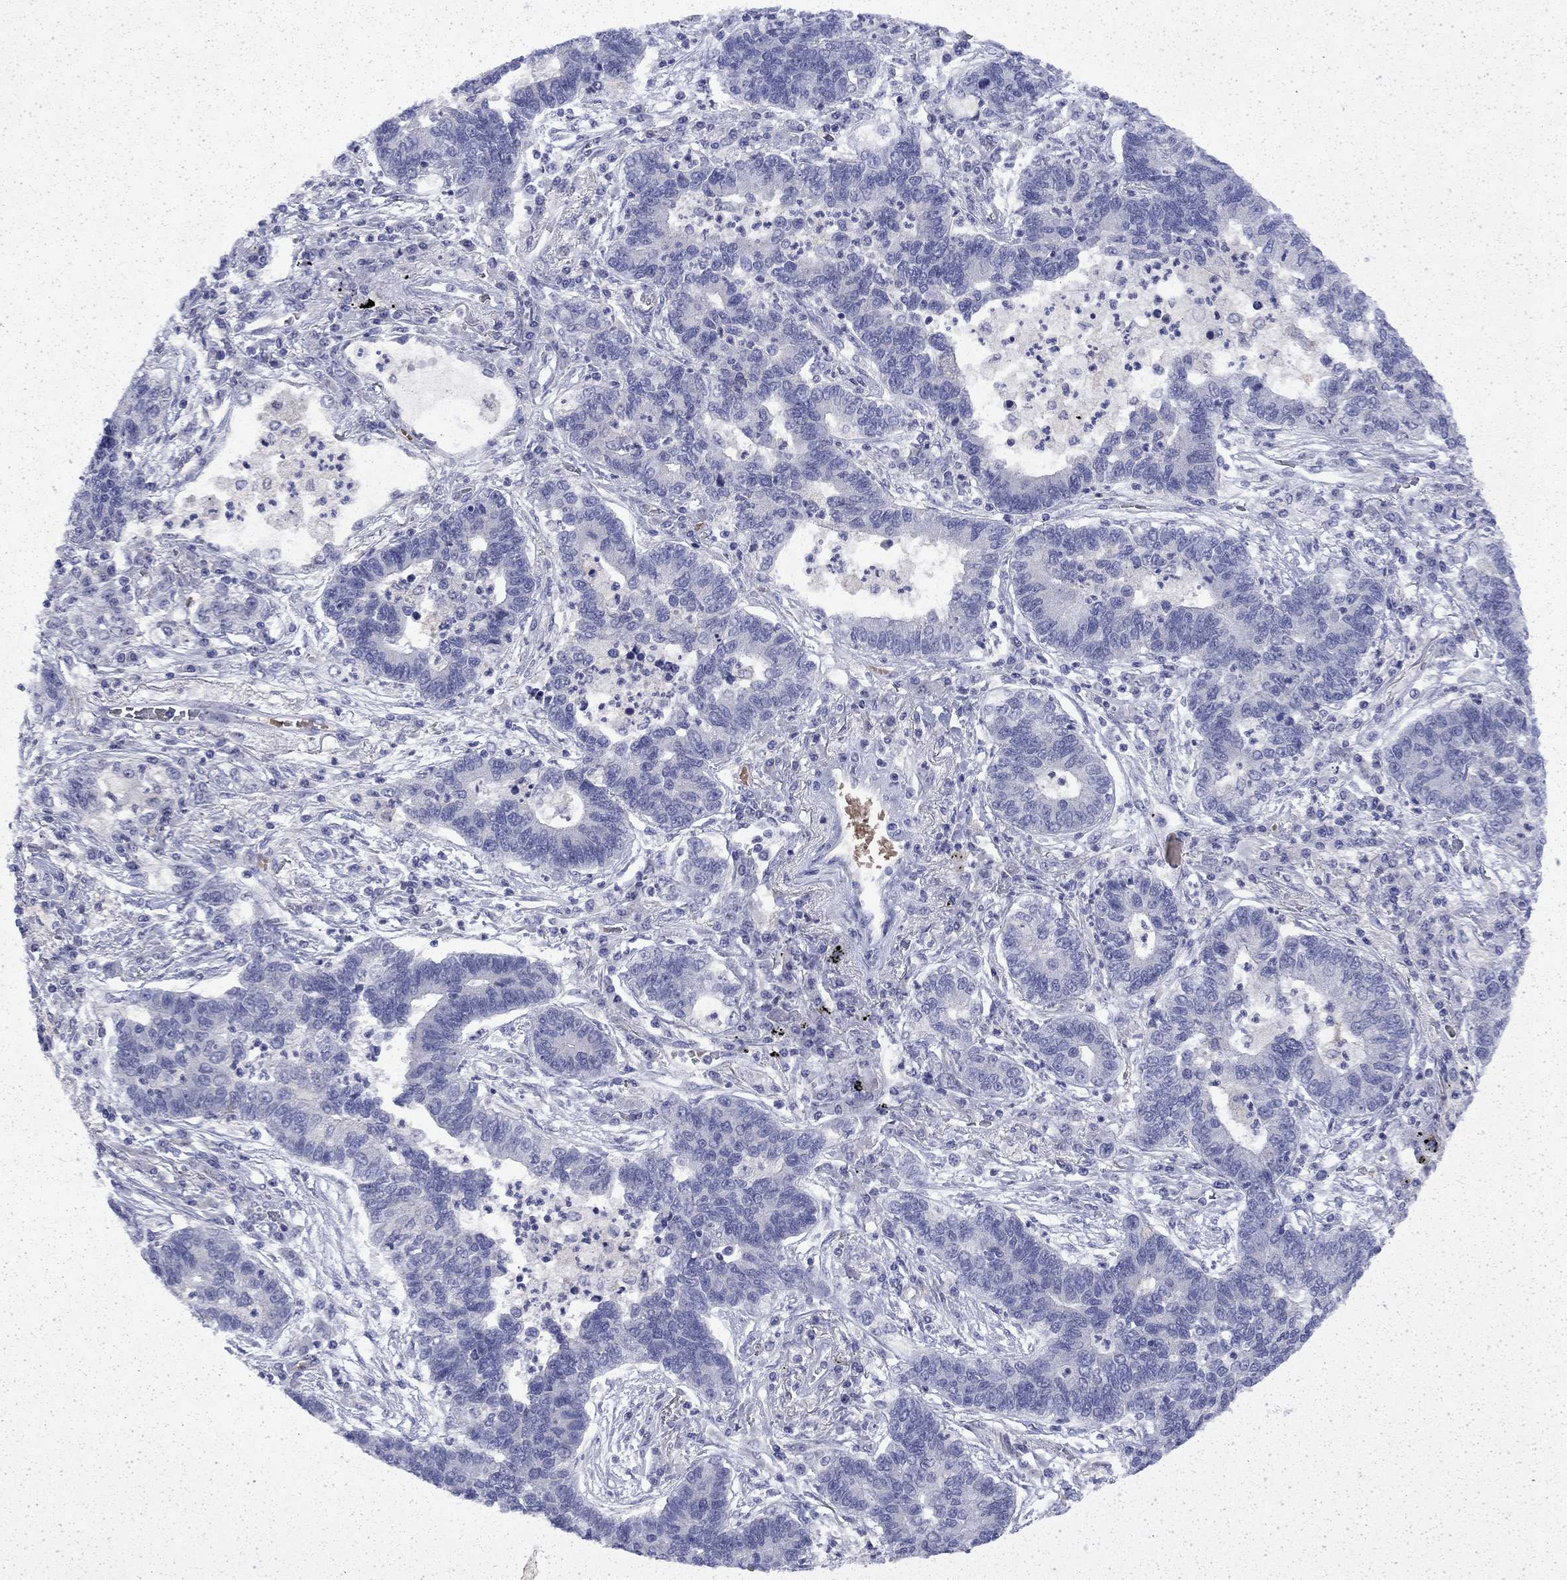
{"staining": {"intensity": "negative", "quantity": "none", "location": "none"}, "tissue": "lung cancer", "cell_type": "Tumor cells", "image_type": "cancer", "snomed": [{"axis": "morphology", "description": "Adenocarcinoma, NOS"}, {"axis": "topography", "description": "Lung"}], "caption": "Tumor cells are negative for brown protein staining in lung cancer.", "gene": "ENPP6", "patient": {"sex": "female", "age": 57}}